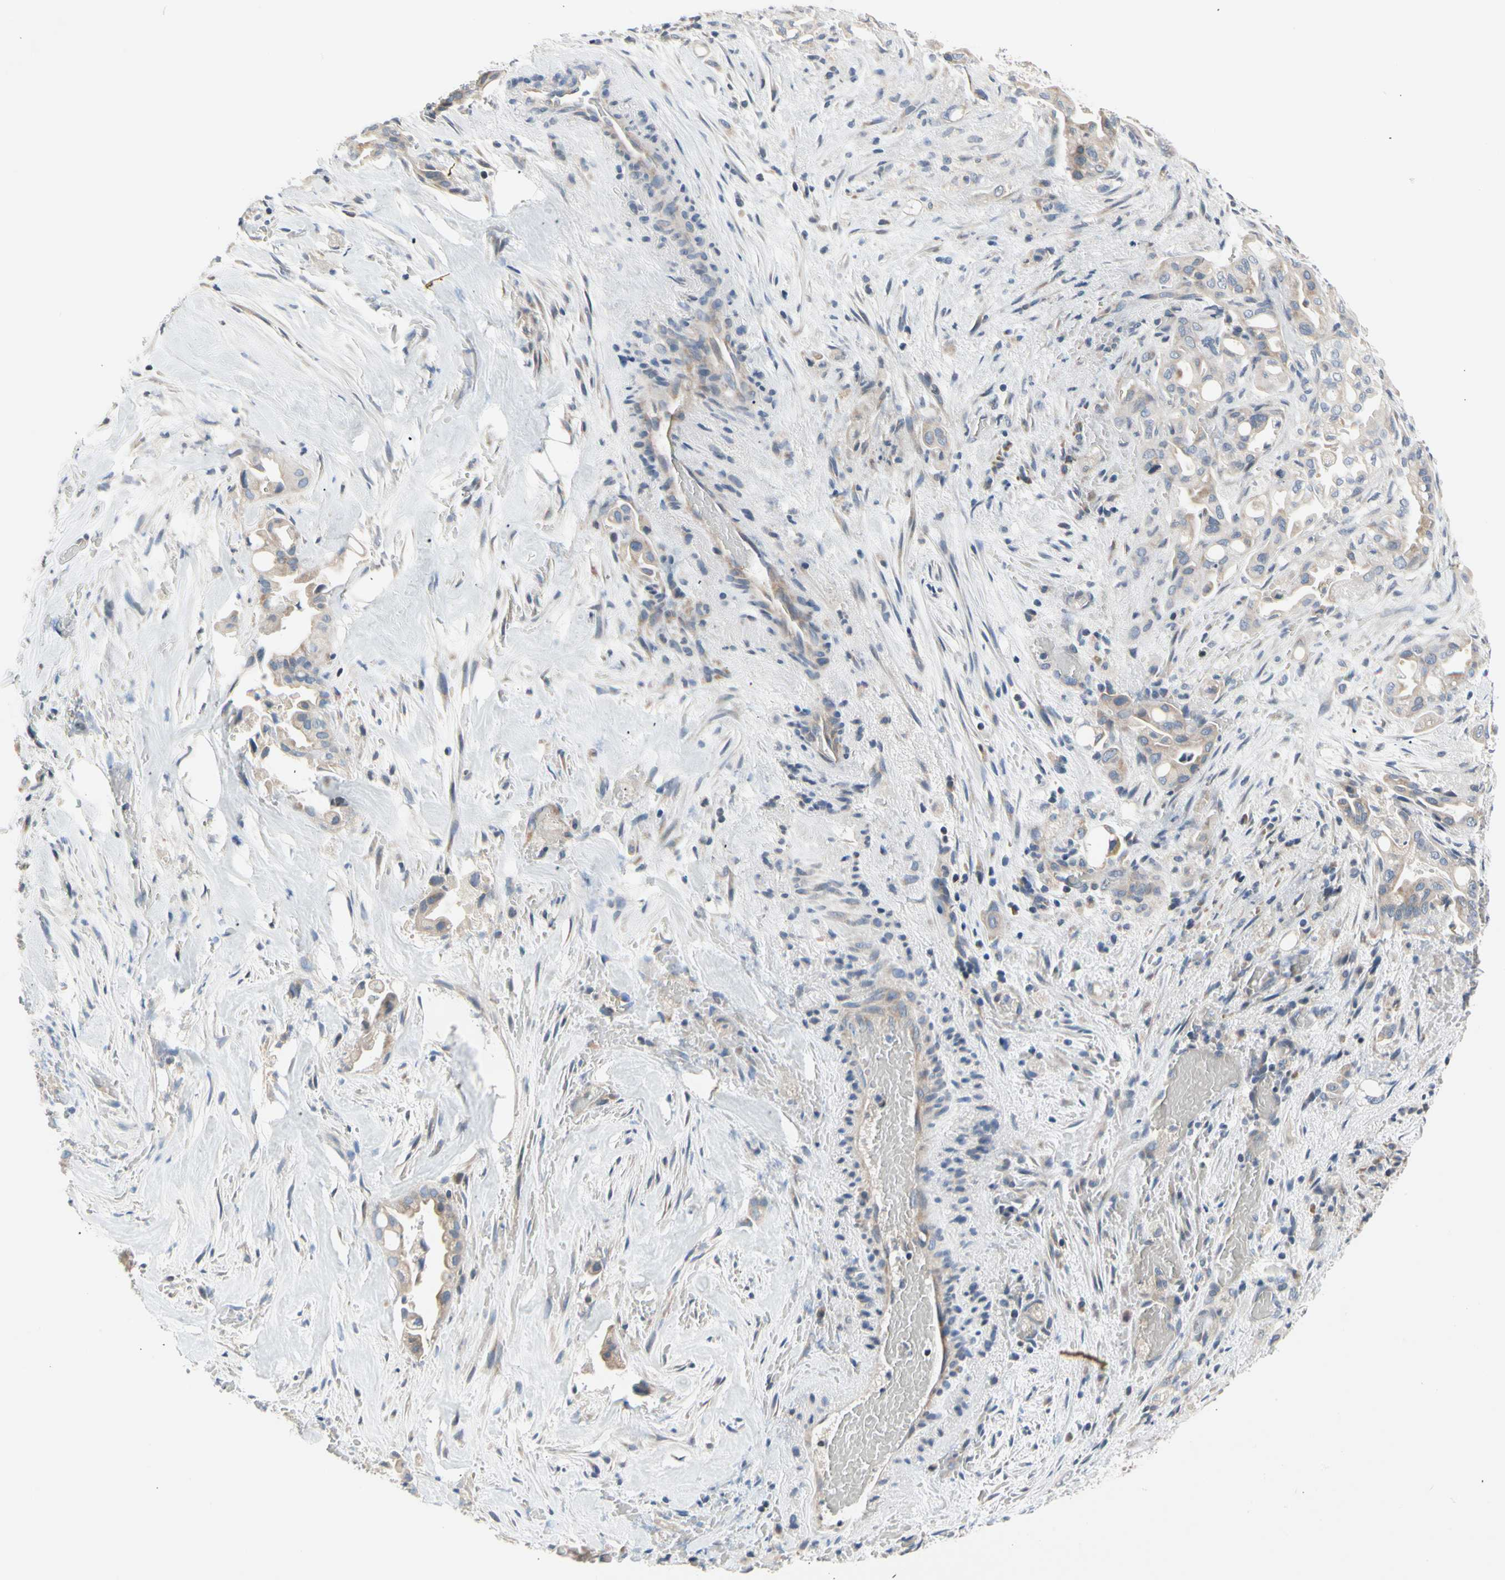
{"staining": {"intensity": "weak", "quantity": ">75%", "location": "cytoplasmic/membranous"}, "tissue": "liver cancer", "cell_type": "Tumor cells", "image_type": "cancer", "snomed": [{"axis": "morphology", "description": "Cholangiocarcinoma"}, {"axis": "topography", "description": "Liver"}], "caption": "Liver cancer (cholangiocarcinoma) was stained to show a protein in brown. There is low levels of weak cytoplasmic/membranous staining in about >75% of tumor cells.", "gene": "SOX30", "patient": {"sex": "female", "age": 68}}